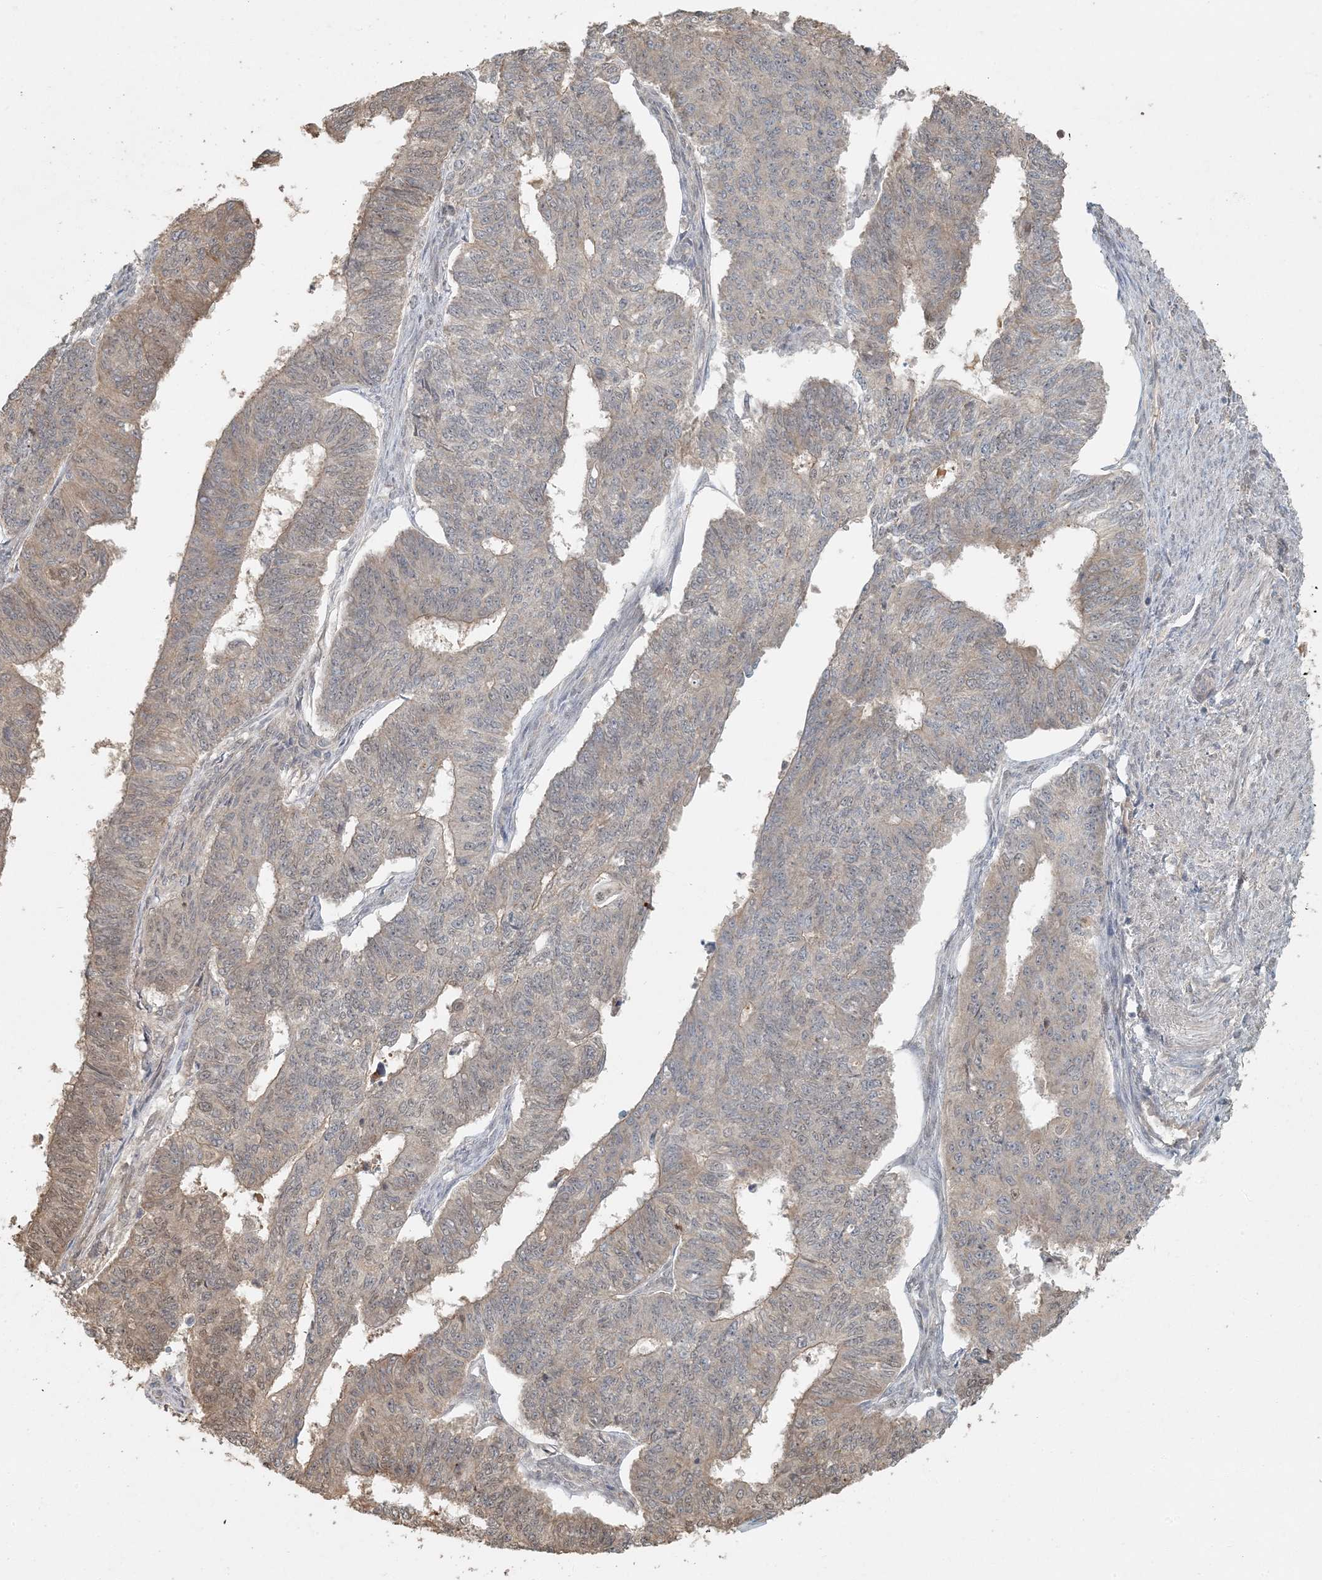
{"staining": {"intensity": "moderate", "quantity": "25%-75%", "location": "cytoplasmic/membranous"}, "tissue": "endometrial cancer", "cell_type": "Tumor cells", "image_type": "cancer", "snomed": [{"axis": "morphology", "description": "Adenocarcinoma, NOS"}, {"axis": "topography", "description": "Endometrium"}], "caption": "Protein analysis of endometrial cancer tissue shows moderate cytoplasmic/membranous expression in about 25%-75% of tumor cells.", "gene": "AK9", "patient": {"sex": "female", "age": 32}}